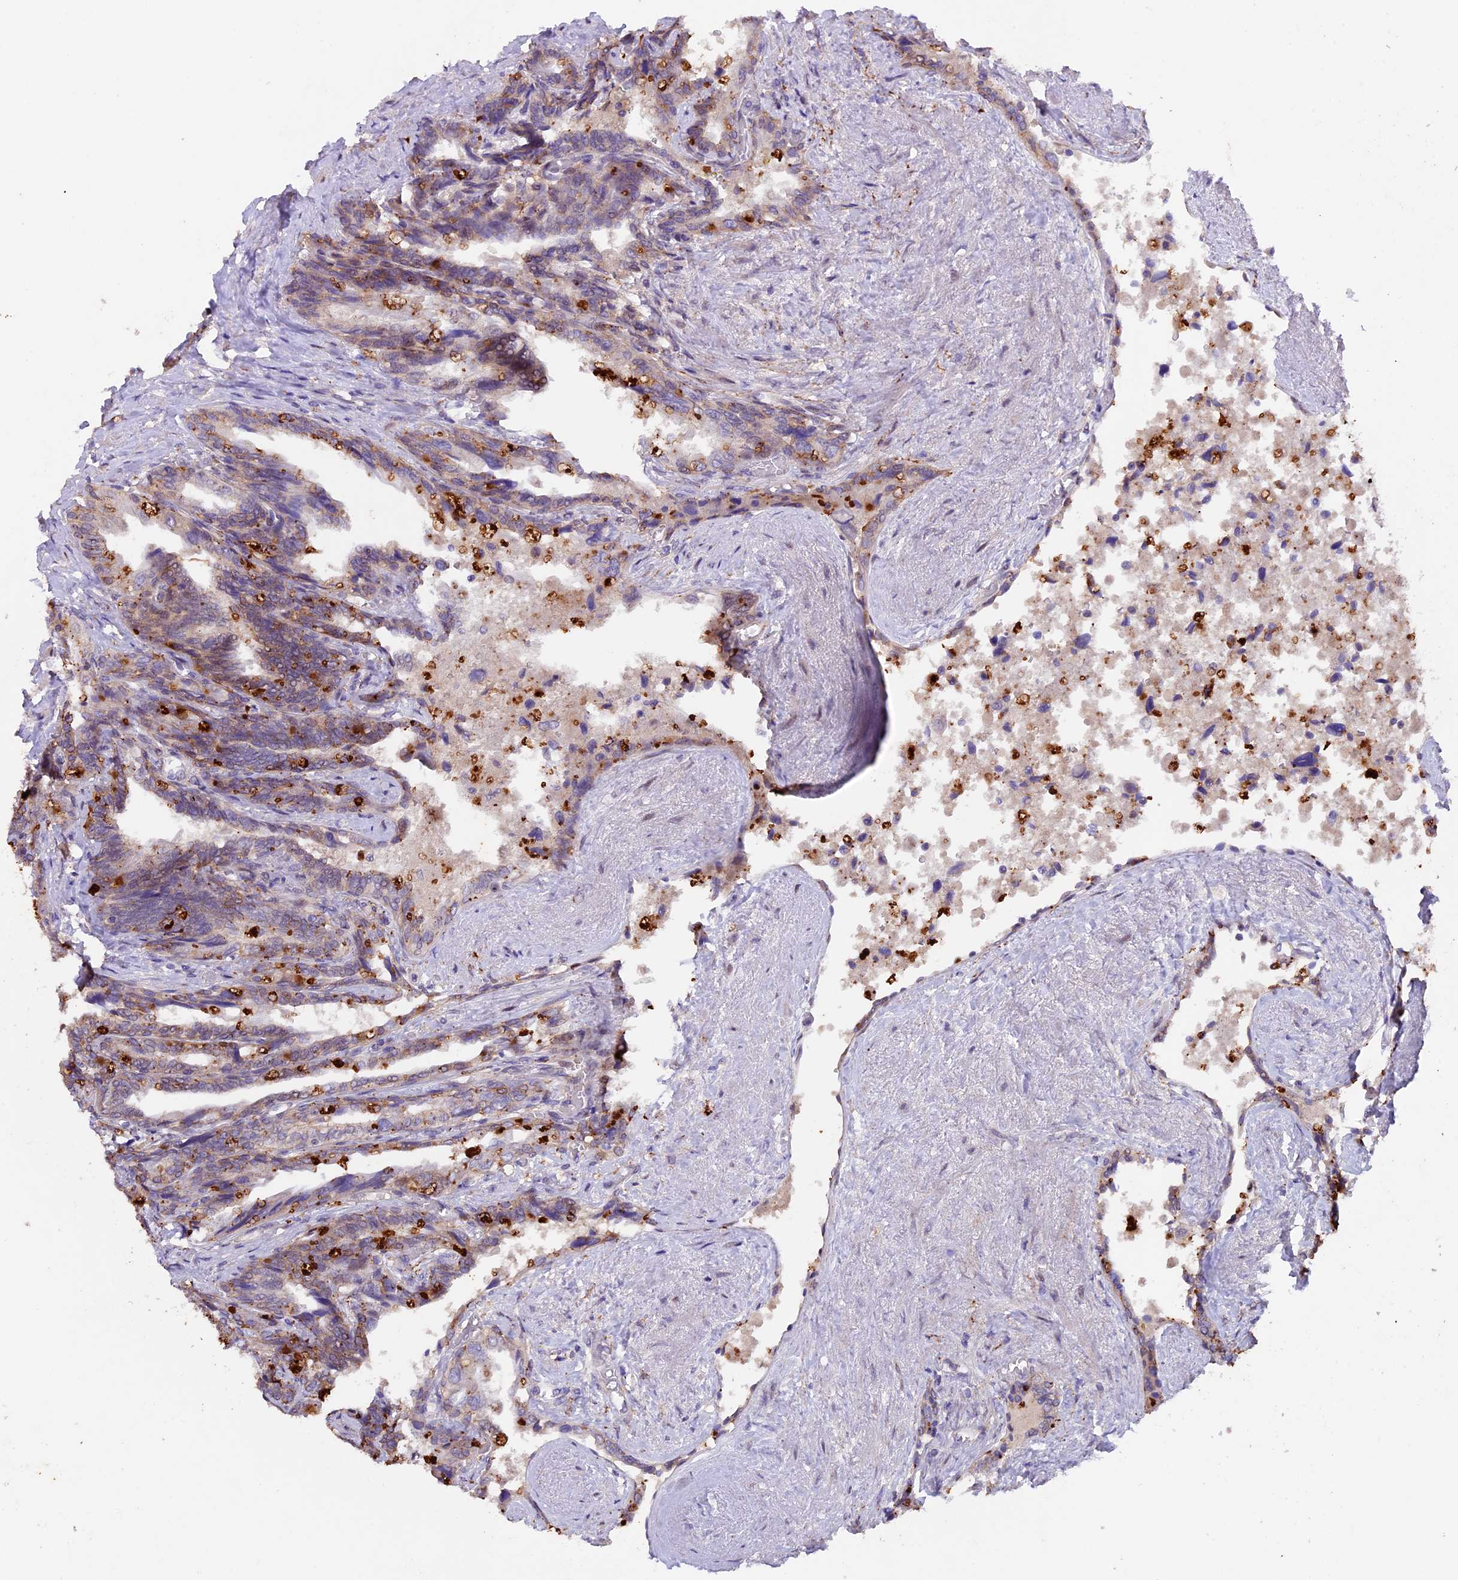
{"staining": {"intensity": "moderate", "quantity": "25%-75%", "location": "cytoplasmic/membranous"}, "tissue": "seminal vesicle", "cell_type": "Glandular cells", "image_type": "normal", "snomed": [{"axis": "morphology", "description": "Normal tissue, NOS"}, {"axis": "topography", "description": "Seminal veicle"}, {"axis": "topography", "description": "Peripheral nerve tissue"}], "caption": "The histopathology image displays immunohistochemical staining of unremarkable seminal vesicle. There is moderate cytoplasmic/membranous expression is present in approximately 25%-75% of glandular cells.", "gene": "NCK2", "patient": {"sex": "male", "age": 60}}